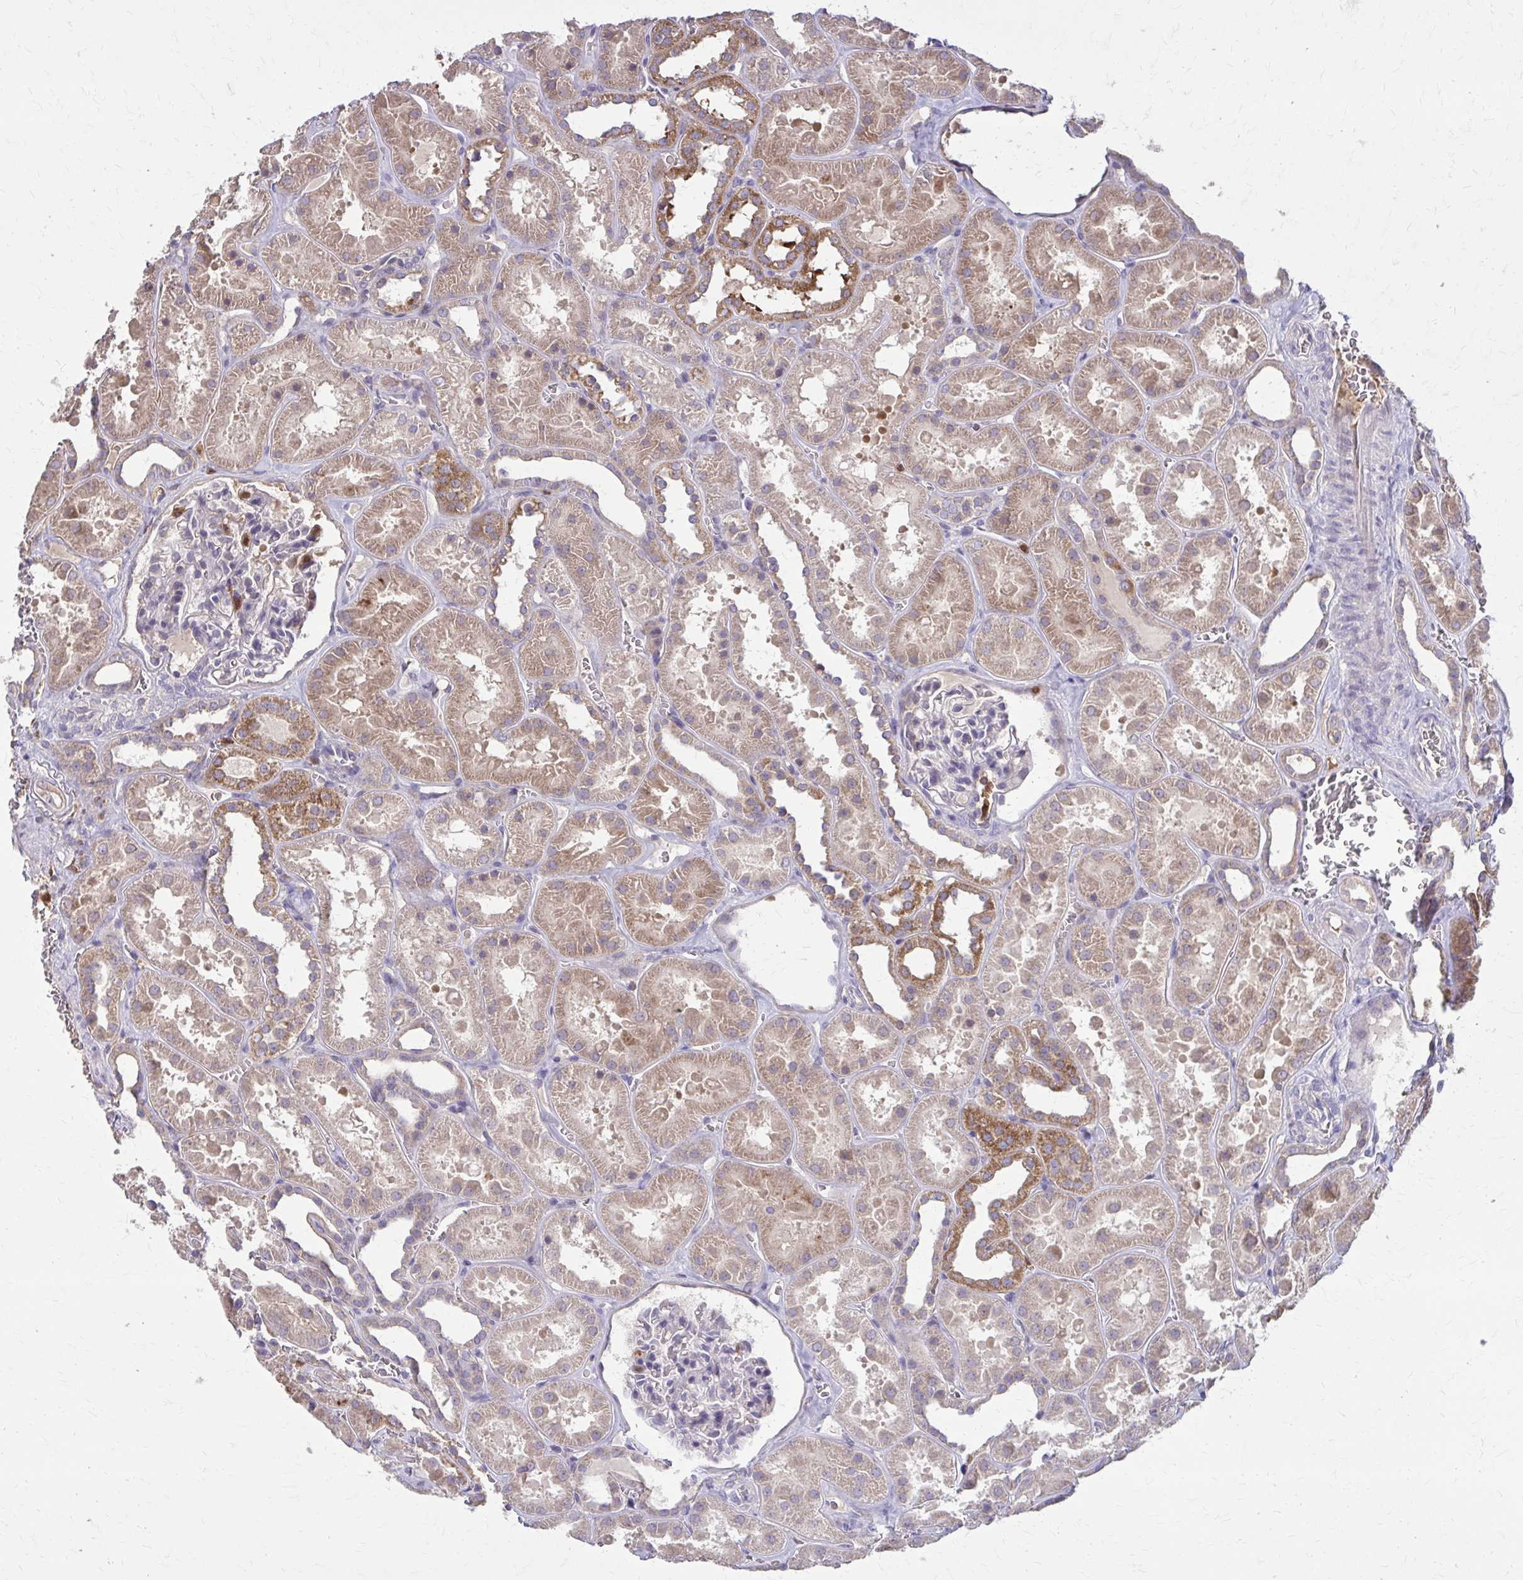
{"staining": {"intensity": "negative", "quantity": "none", "location": "none"}, "tissue": "kidney", "cell_type": "Cells in glomeruli", "image_type": "normal", "snomed": [{"axis": "morphology", "description": "Normal tissue, NOS"}, {"axis": "topography", "description": "Kidney"}], "caption": "IHC micrograph of benign kidney: human kidney stained with DAB displays no significant protein expression in cells in glomeruli. (Stains: DAB (3,3'-diaminobenzidine) immunohistochemistry (IHC) with hematoxylin counter stain, Microscopy: brightfield microscopy at high magnification).", "gene": "NRBF2", "patient": {"sex": "female", "age": 41}}